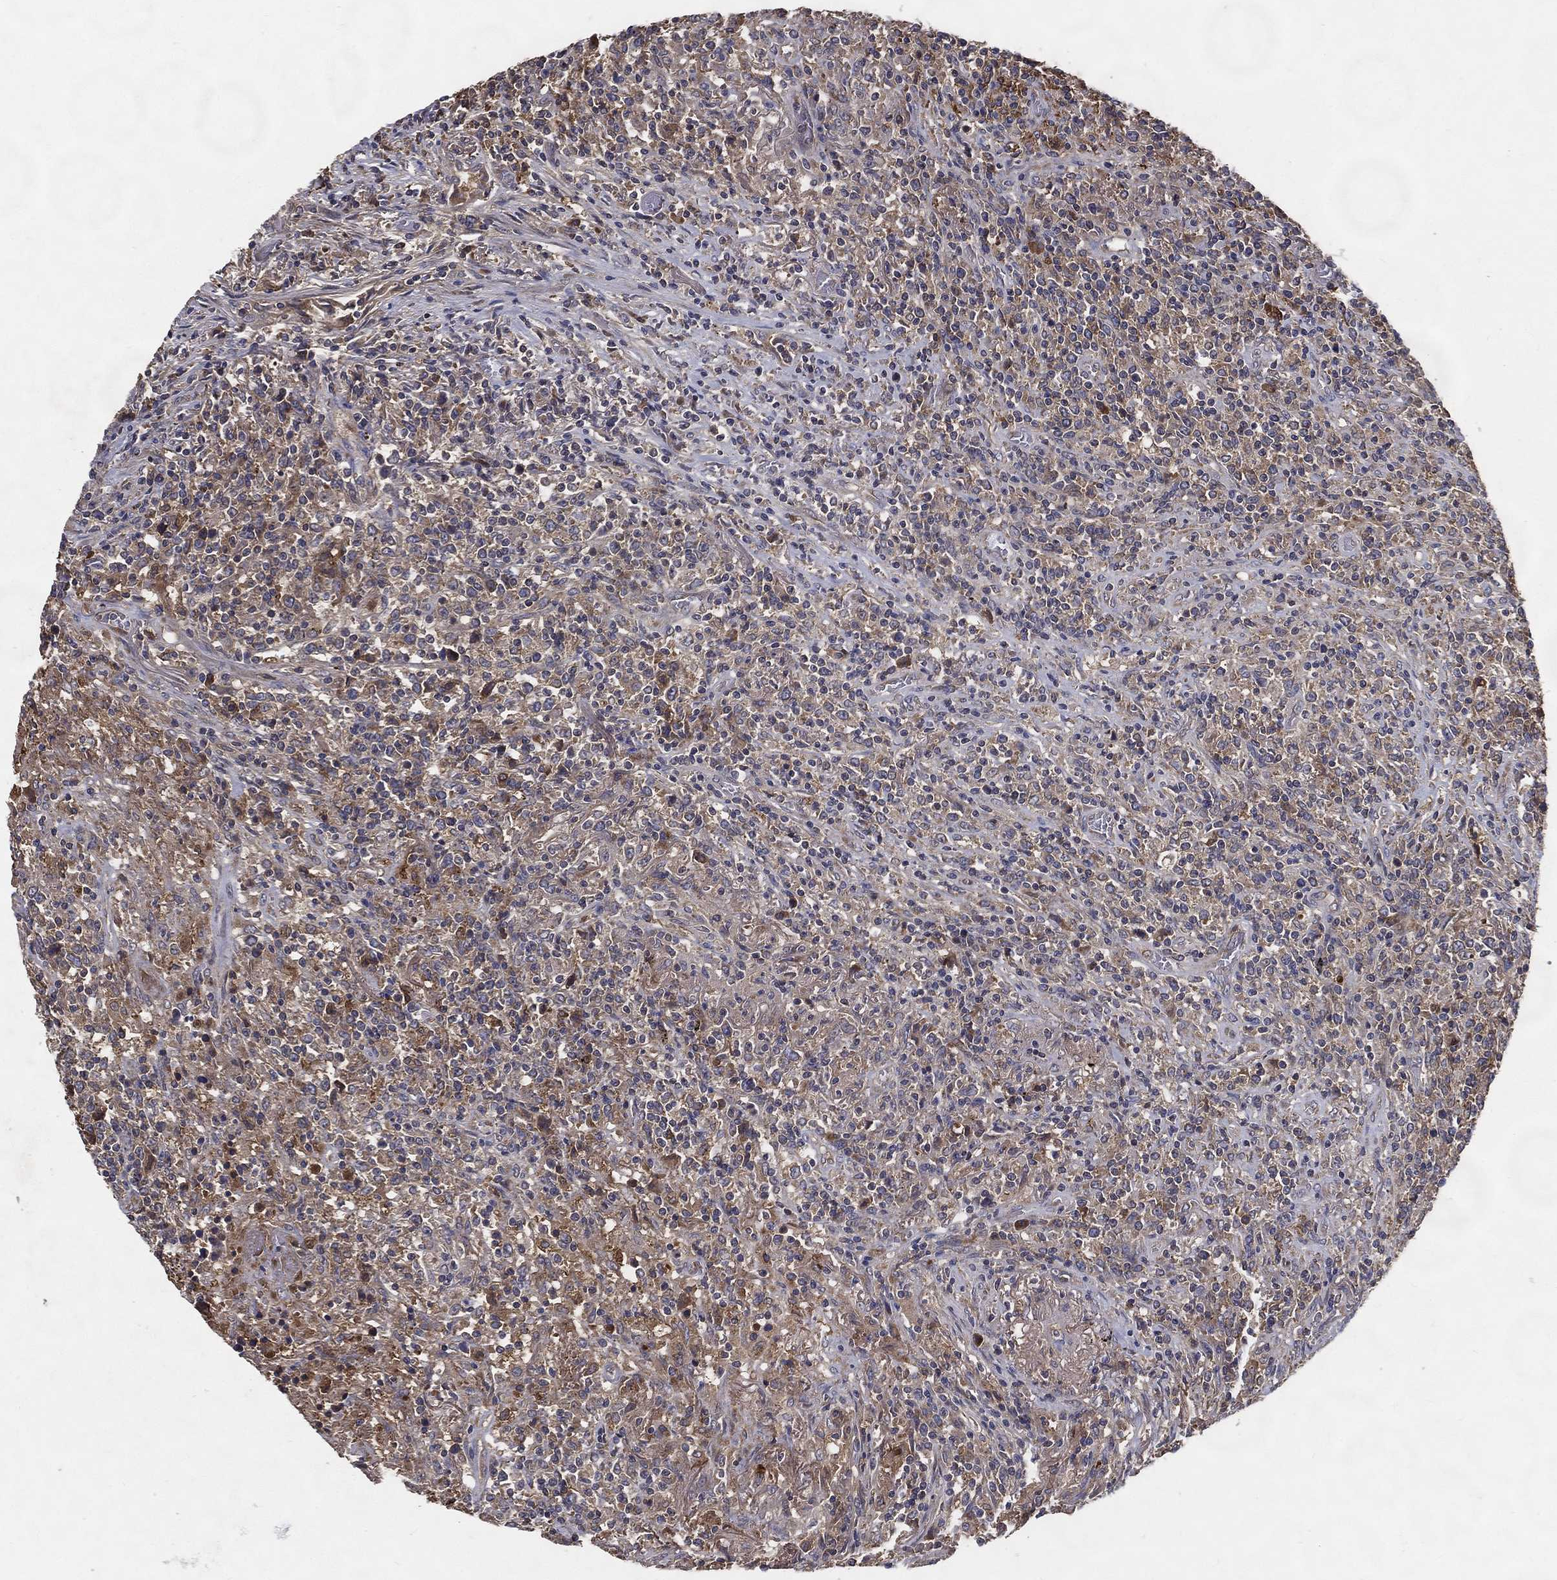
{"staining": {"intensity": "weak", "quantity": "25%-75%", "location": "cytoplasmic/membranous"}, "tissue": "lymphoma", "cell_type": "Tumor cells", "image_type": "cancer", "snomed": [{"axis": "morphology", "description": "Malignant lymphoma, non-Hodgkin's type, High grade"}, {"axis": "topography", "description": "Lung"}], "caption": "DAB (3,3'-diaminobenzidine) immunohistochemical staining of malignant lymphoma, non-Hodgkin's type (high-grade) exhibits weak cytoplasmic/membranous protein staining in about 25%-75% of tumor cells.", "gene": "MT-ND1", "patient": {"sex": "male", "age": 79}}